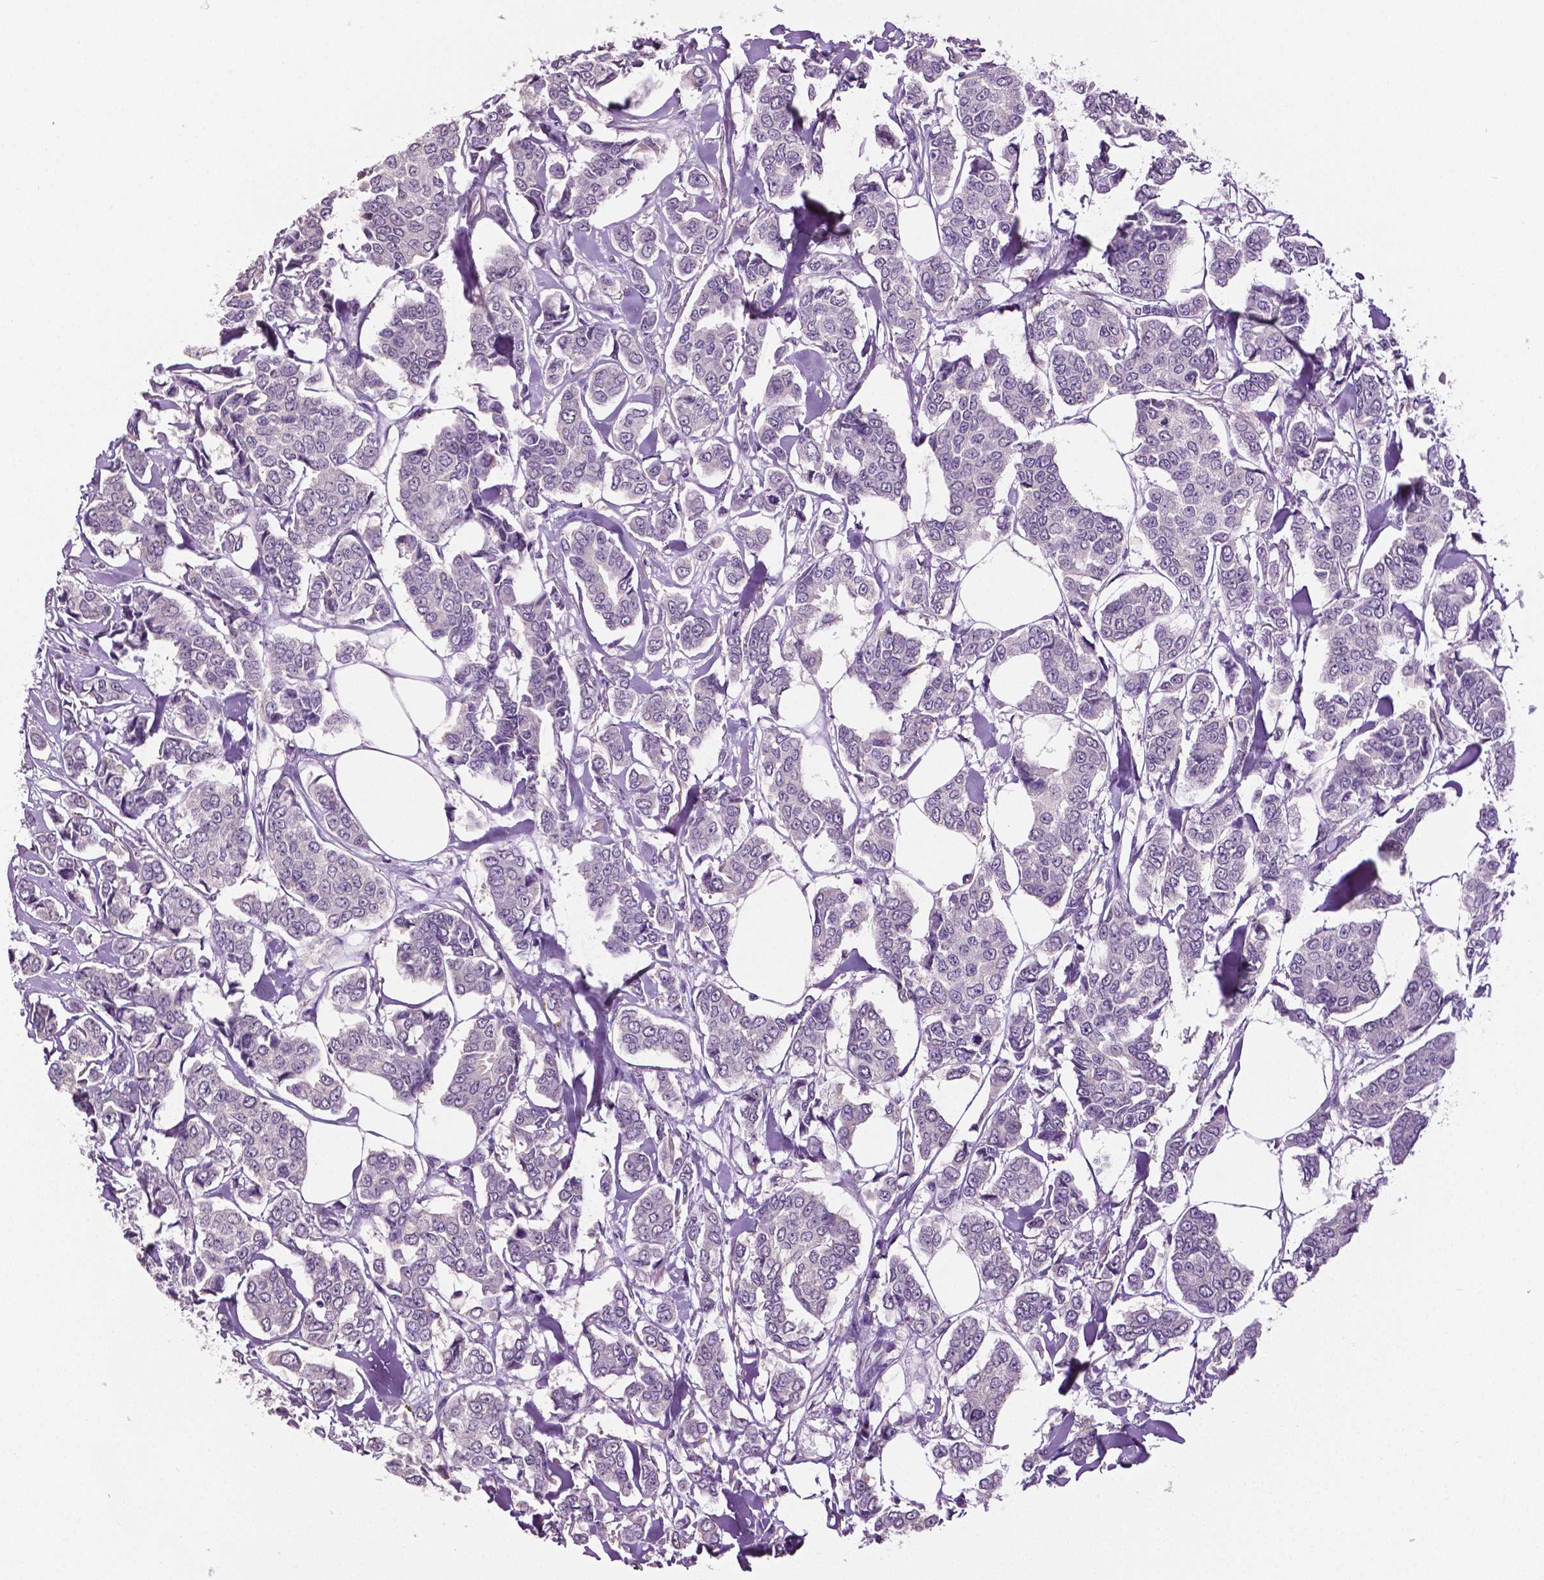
{"staining": {"intensity": "negative", "quantity": "none", "location": "none"}, "tissue": "breast cancer", "cell_type": "Tumor cells", "image_type": "cancer", "snomed": [{"axis": "morphology", "description": "Duct carcinoma"}, {"axis": "topography", "description": "Breast"}], "caption": "A high-resolution histopathology image shows immunohistochemistry (IHC) staining of breast intraductal carcinoma, which displays no significant expression in tumor cells.", "gene": "PTPN5", "patient": {"sex": "female", "age": 94}}